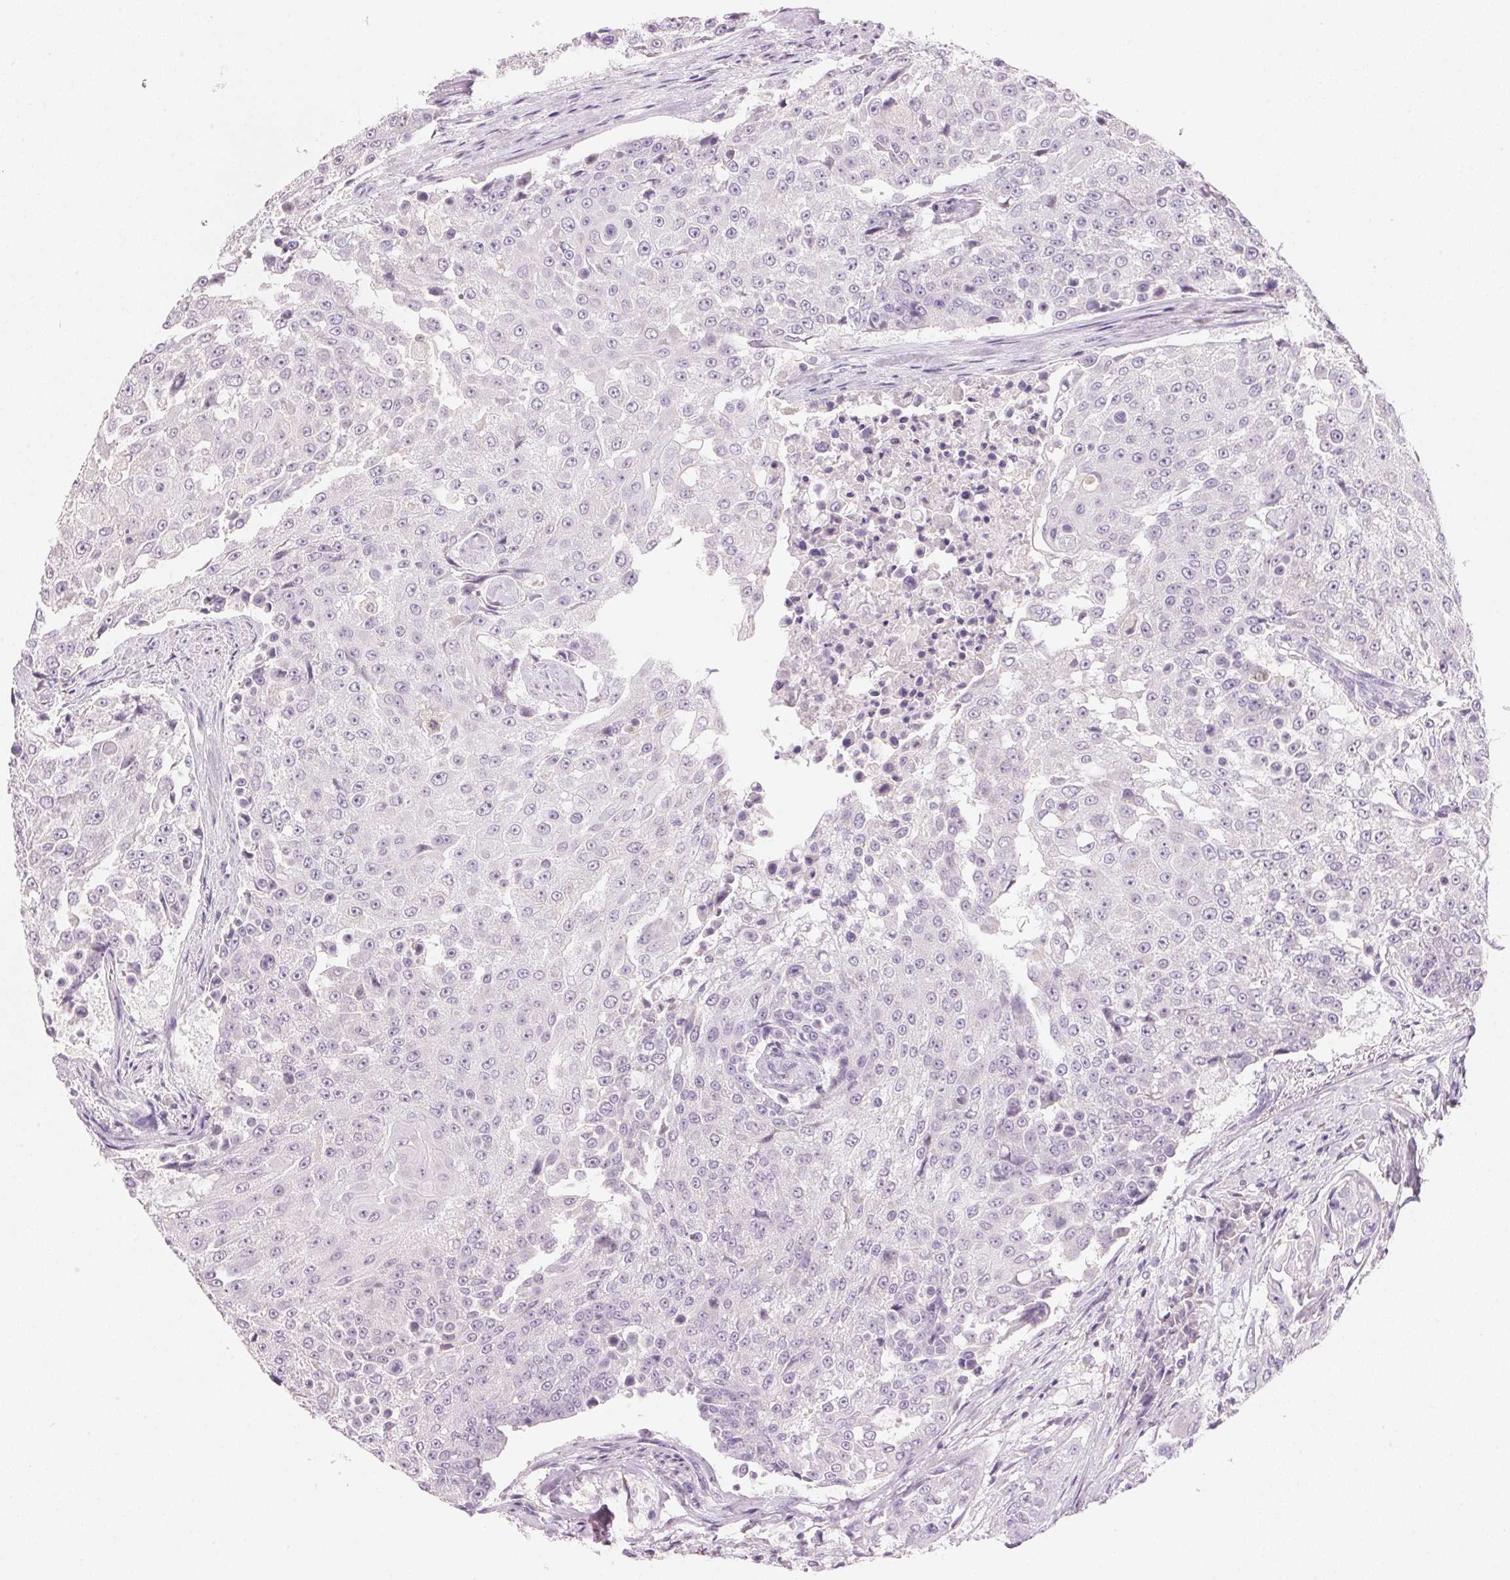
{"staining": {"intensity": "negative", "quantity": "none", "location": "none"}, "tissue": "urothelial cancer", "cell_type": "Tumor cells", "image_type": "cancer", "snomed": [{"axis": "morphology", "description": "Urothelial carcinoma, High grade"}, {"axis": "topography", "description": "Urinary bladder"}], "caption": "Immunohistochemistry (IHC) of human high-grade urothelial carcinoma shows no staining in tumor cells.", "gene": "CYP11B1", "patient": {"sex": "female", "age": 63}}